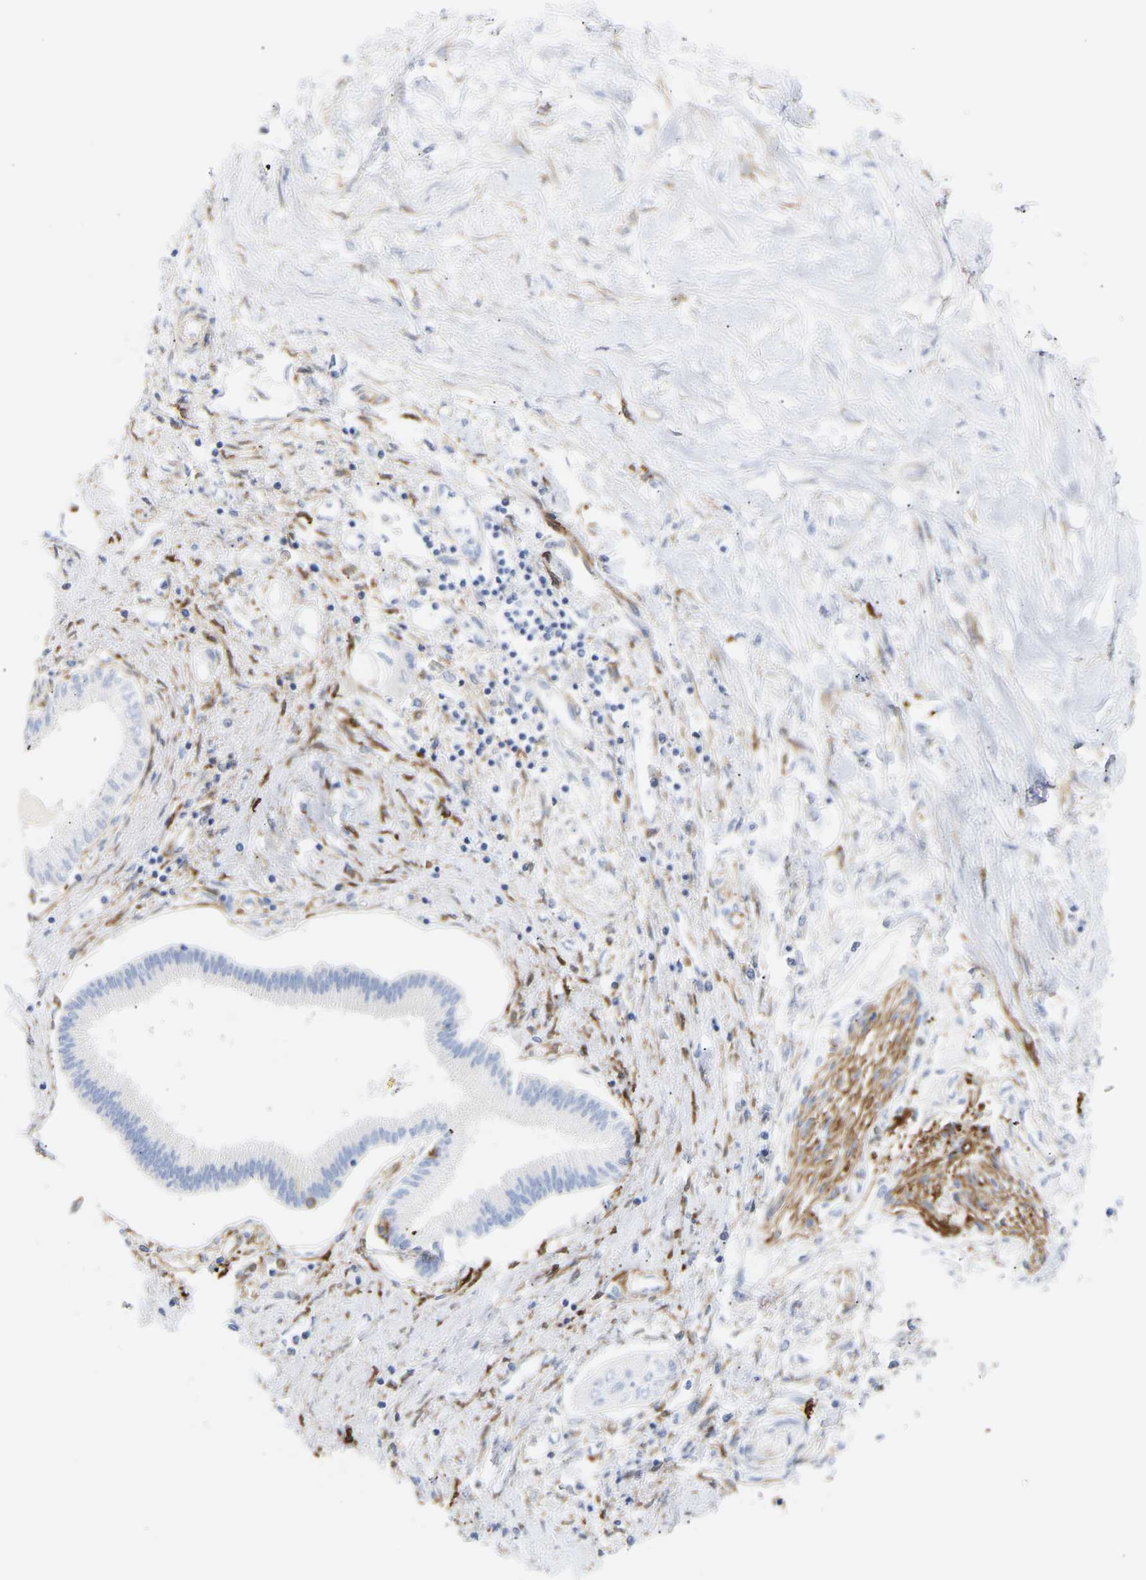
{"staining": {"intensity": "negative", "quantity": "none", "location": "none"}, "tissue": "pancreatic cancer", "cell_type": "Tumor cells", "image_type": "cancer", "snomed": [{"axis": "morphology", "description": "Adenocarcinoma, NOS"}, {"axis": "topography", "description": "Pancreas"}], "caption": "Immunohistochemical staining of pancreatic adenocarcinoma shows no significant positivity in tumor cells.", "gene": "AMPH", "patient": {"sex": "female", "age": 77}}